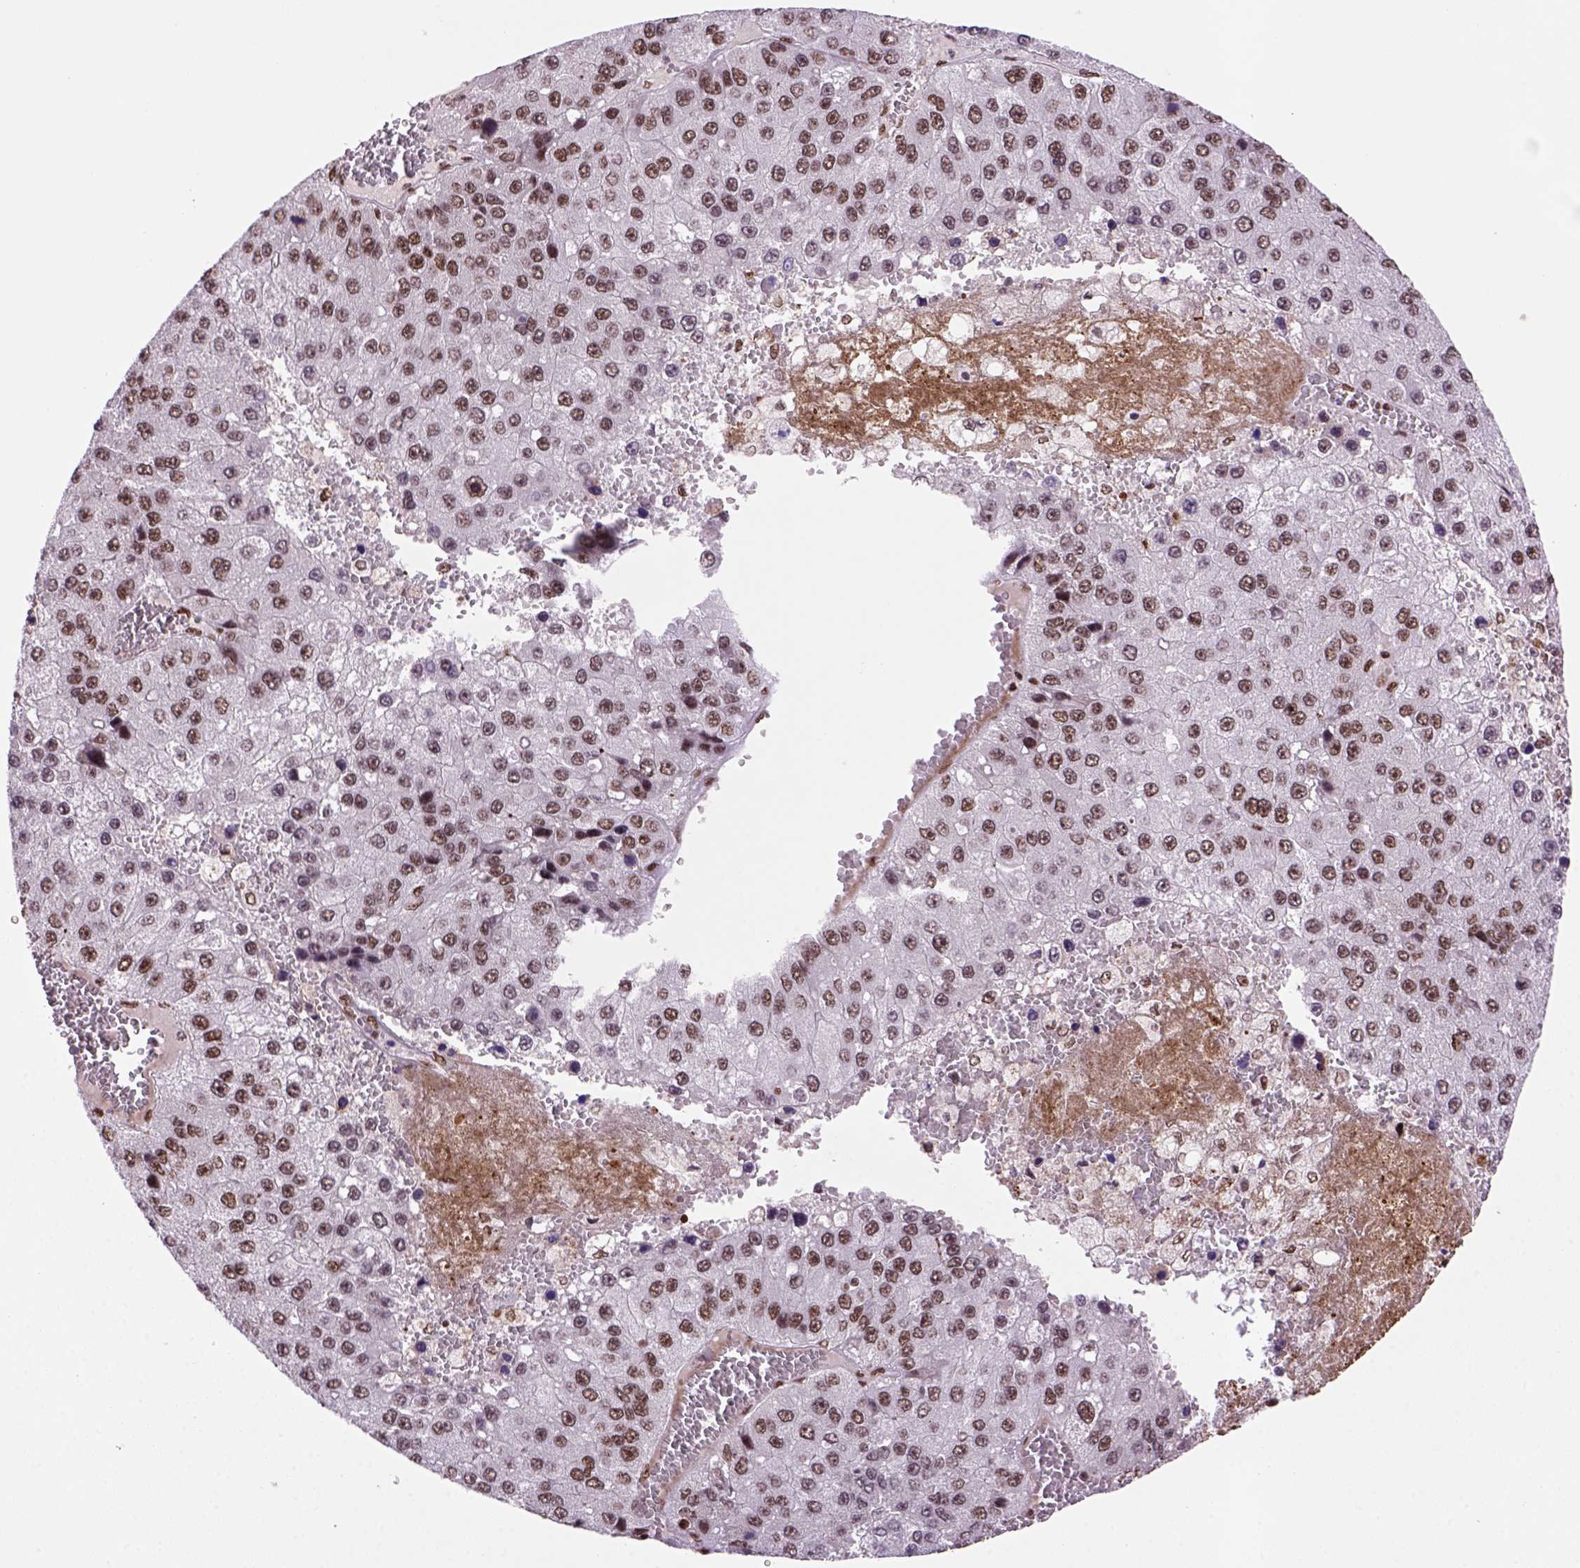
{"staining": {"intensity": "moderate", "quantity": ">75%", "location": "nuclear"}, "tissue": "liver cancer", "cell_type": "Tumor cells", "image_type": "cancer", "snomed": [{"axis": "morphology", "description": "Carcinoma, Hepatocellular, NOS"}, {"axis": "topography", "description": "Liver"}], "caption": "Hepatocellular carcinoma (liver) stained with a protein marker displays moderate staining in tumor cells.", "gene": "NSMCE2", "patient": {"sex": "female", "age": 73}}